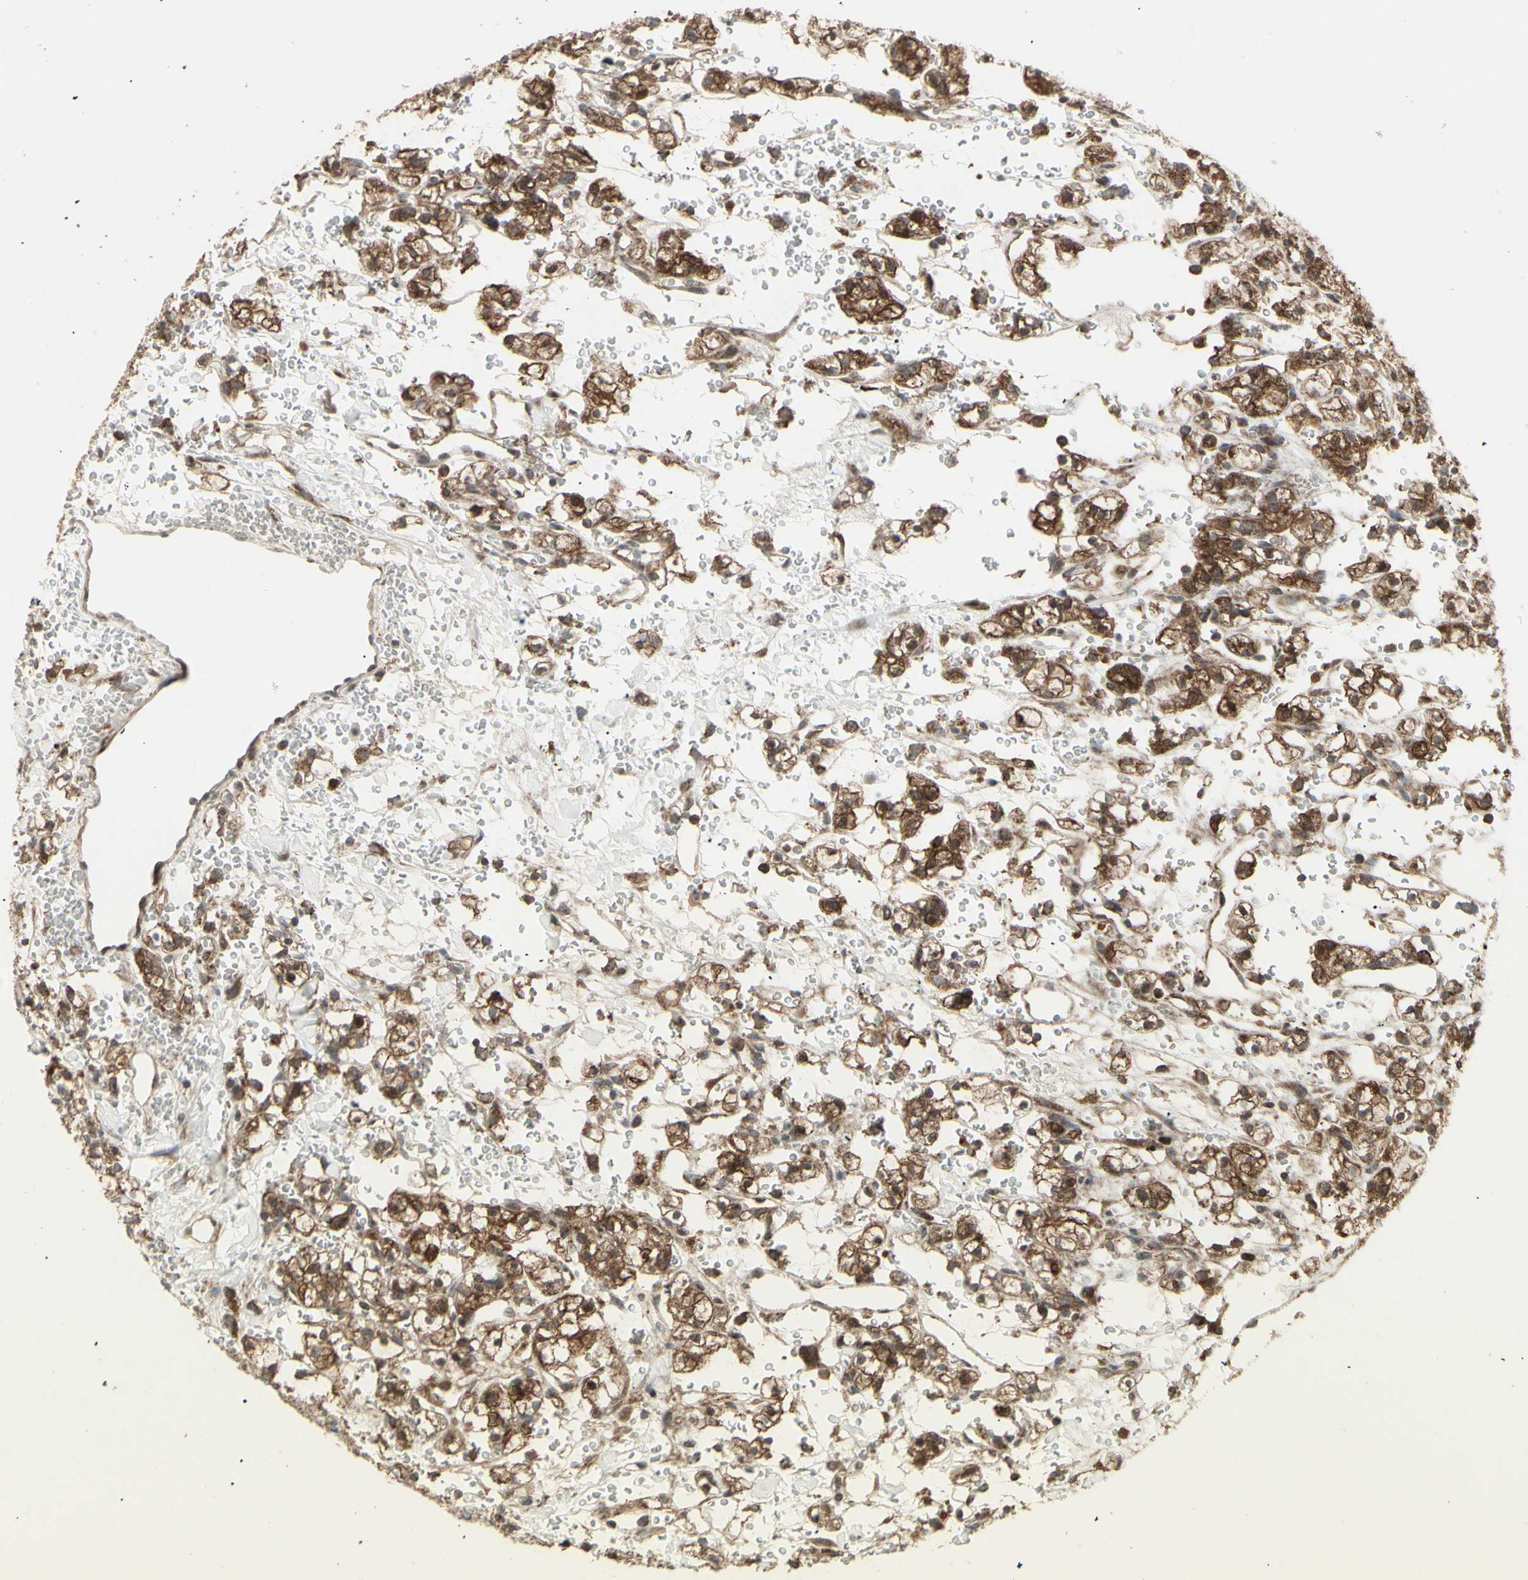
{"staining": {"intensity": "strong", "quantity": ">75%", "location": "cytoplasmic/membranous"}, "tissue": "renal cancer", "cell_type": "Tumor cells", "image_type": "cancer", "snomed": [{"axis": "morphology", "description": "Adenocarcinoma, NOS"}, {"axis": "topography", "description": "Kidney"}], "caption": "Immunohistochemical staining of human renal cancer reveals high levels of strong cytoplasmic/membranous positivity in about >75% of tumor cells.", "gene": "RNASEL", "patient": {"sex": "male", "age": 61}}